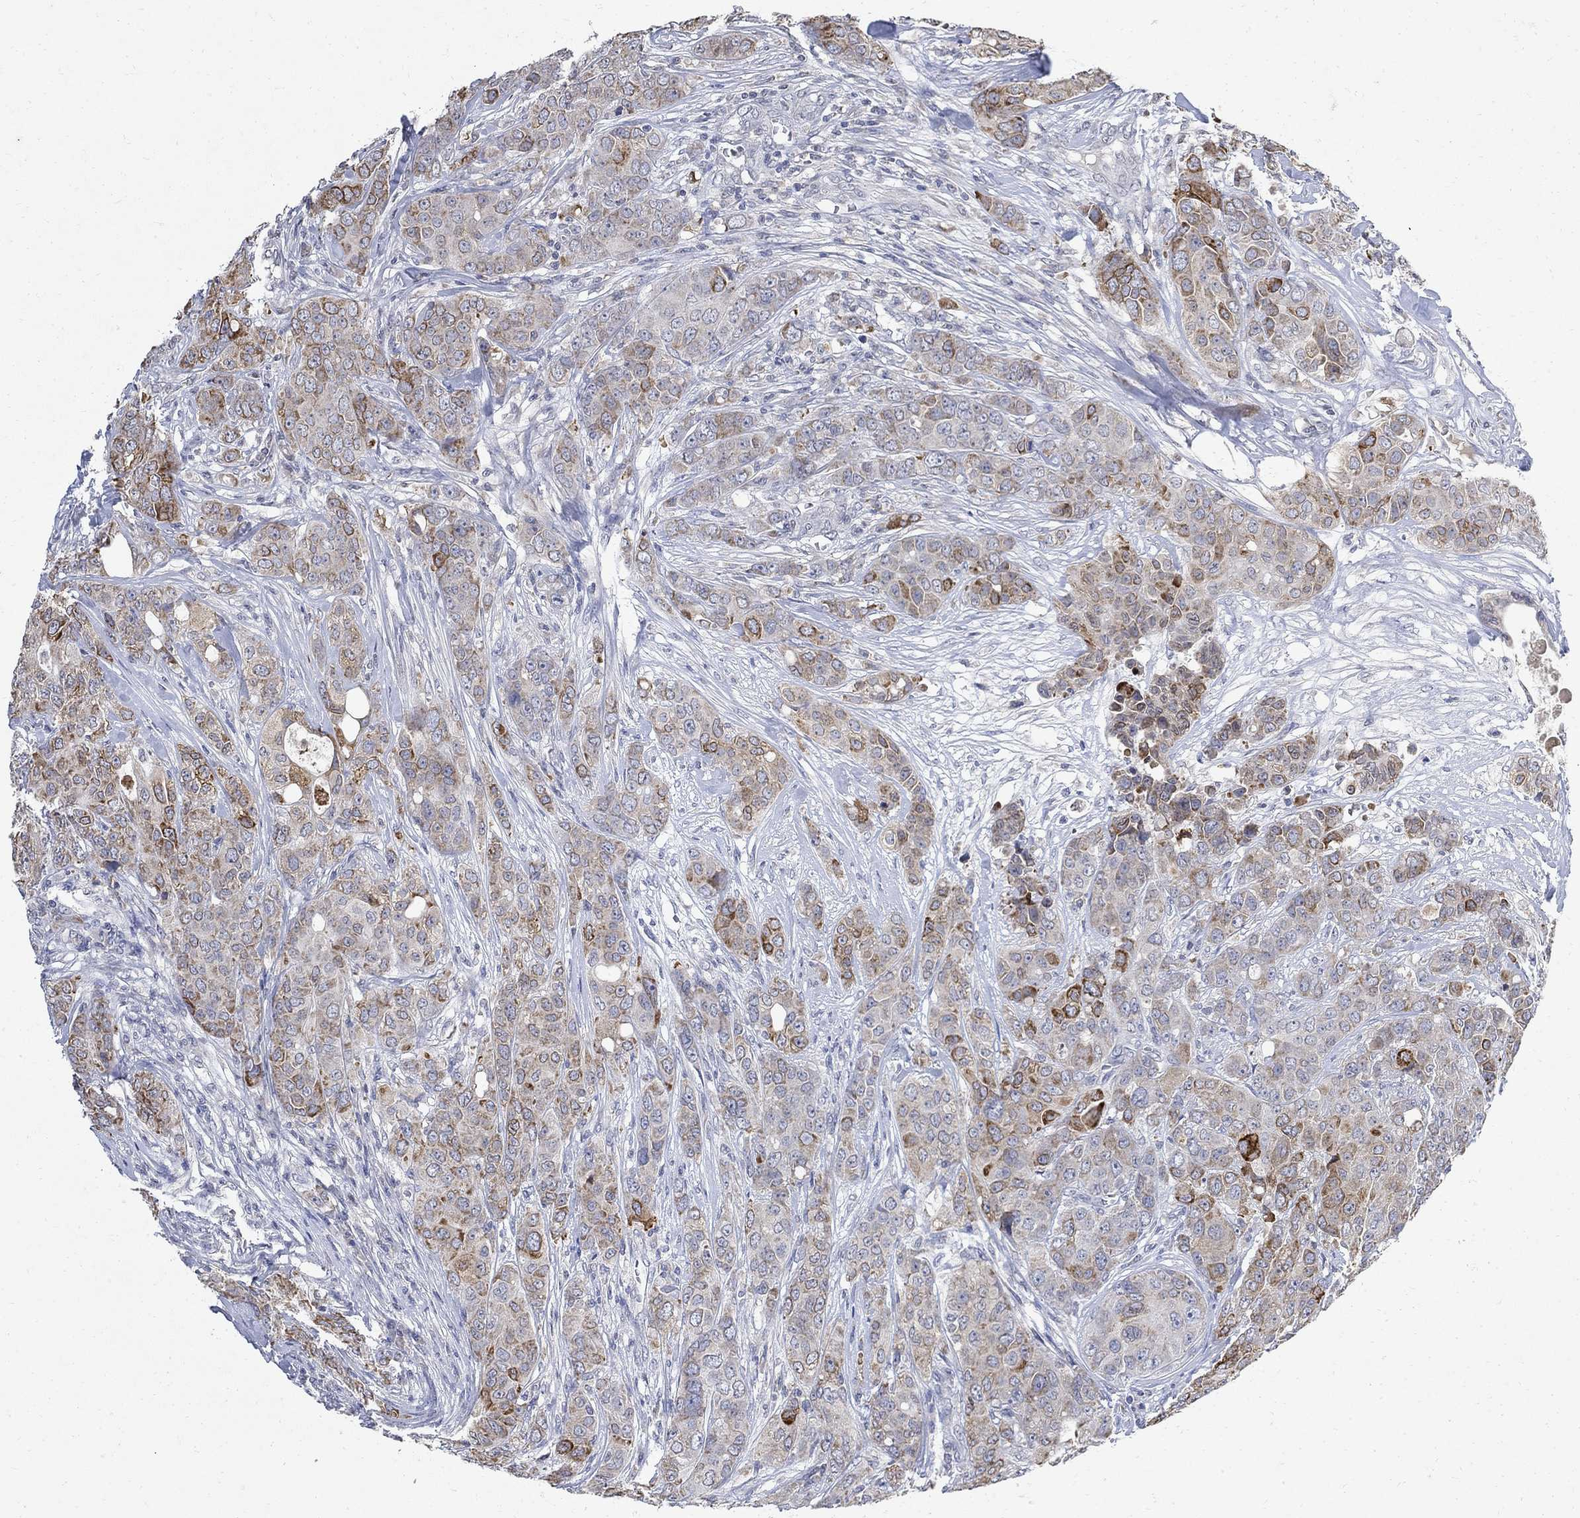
{"staining": {"intensity": "strong", "quantity": "25%-75%", "location": "cytoplasmic/membranous"}, "tissue": "breast cancer", "cell_type": "Tumor cells", "image_type": "cancer", "snomed": [{"axis": "morphology", "description": "Duct carcinoma"}, {"axis": "topography", "description": "Breast"}], "caption": "DAB immunohistochemical staining of breast invasive ductal carcinoma demonstrates strong cytoplasmic/membranous protein staining in about 25%-75% of tumor cells. (DAB (3,3'-diaminobenzidine) = brown stain, brightfield microscopy at high magnification).", "gene": "TMEM169", "patient": {"sex": "female", "age": 43}}